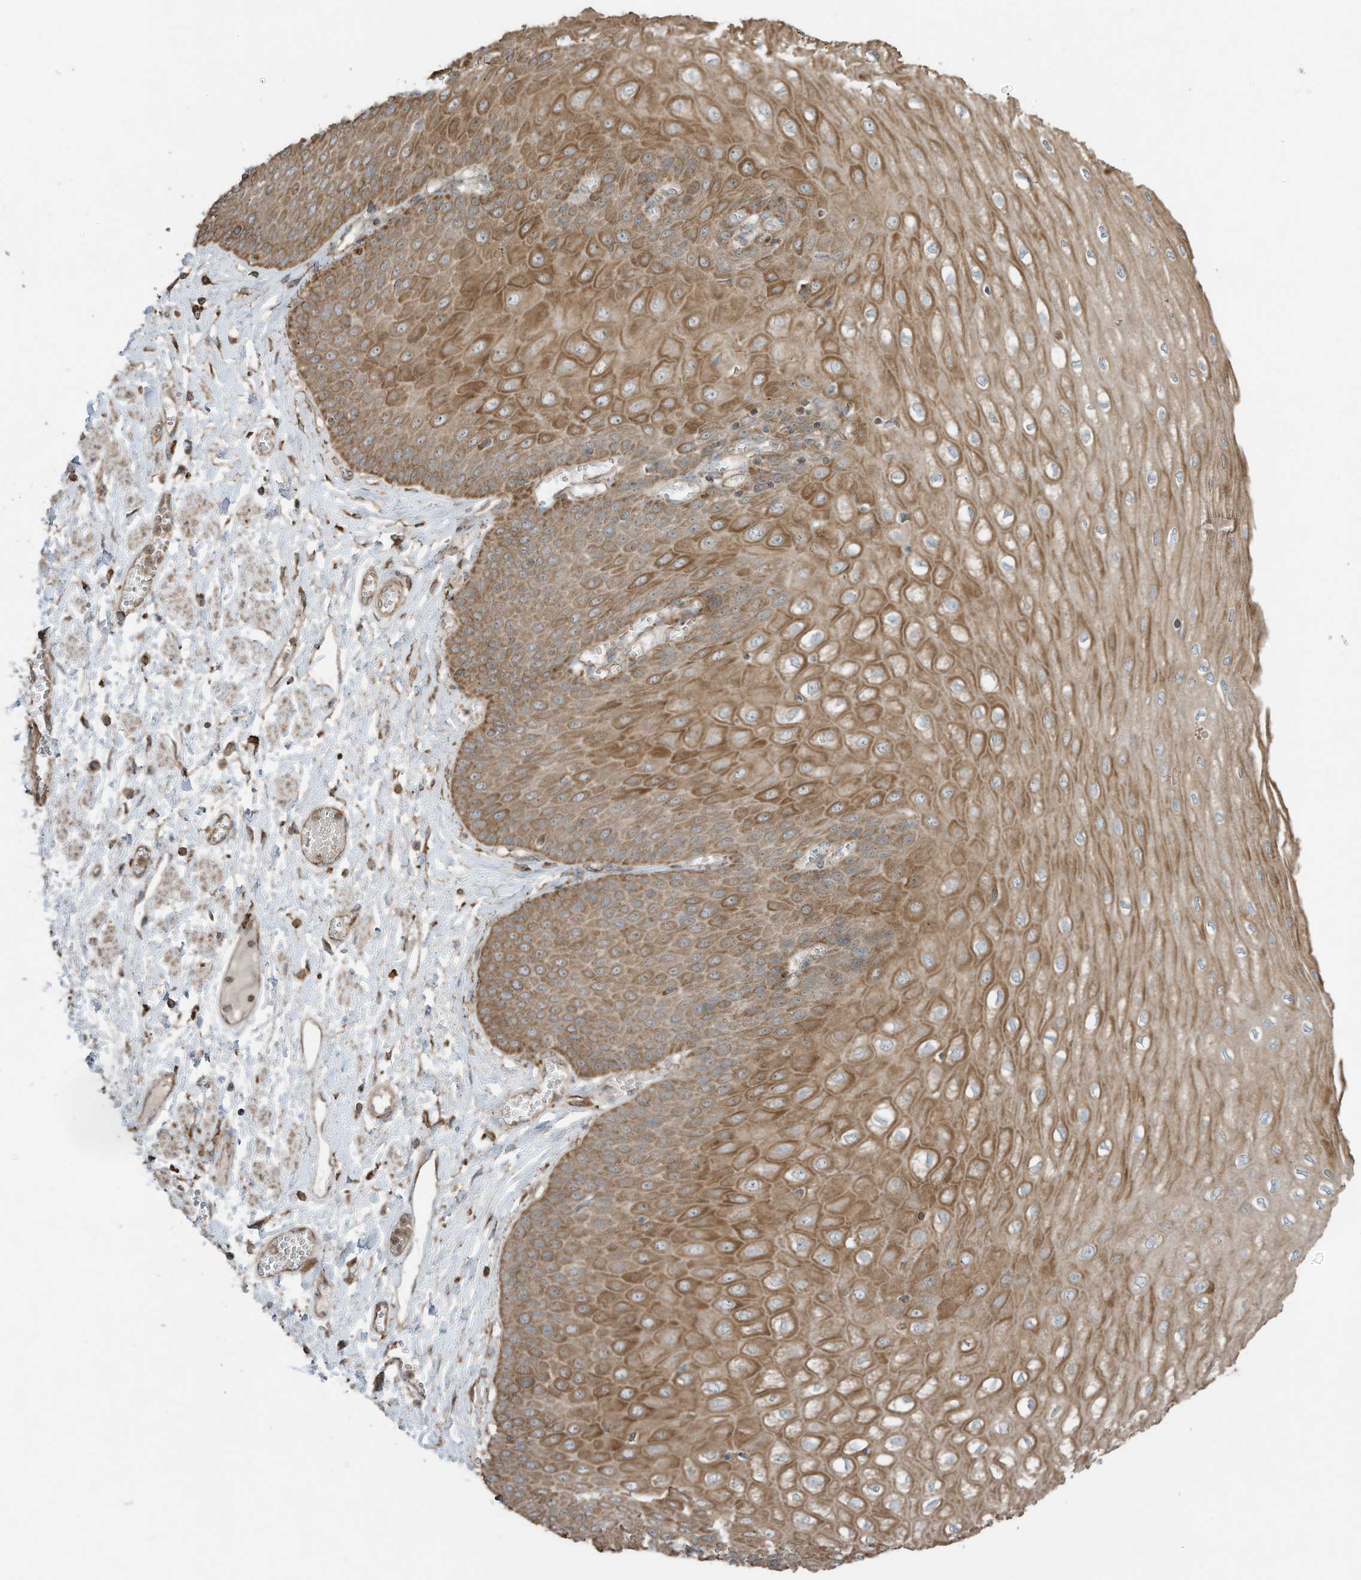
{"staining": {"intensity": "moderate", "quantity": ">75%", "location": "cytoplasmic/membranous"}, "tissue": "esophagus", "cell_type": "Squamous epithelial cells", "image_type": "normal", "snomed": [{"axis": "morphology", "description": "Normal tissue, NOS"}, {"axis": "topography", "description": "Esophagus"}], "caption": "A medium amount of moderate cytoplasmic/membranous staining is appreciated in about >75% of squamous epithelial cells in normal esophagus.", "gene": "CGAS", "patient": {"sex": "male", "age": 60}}